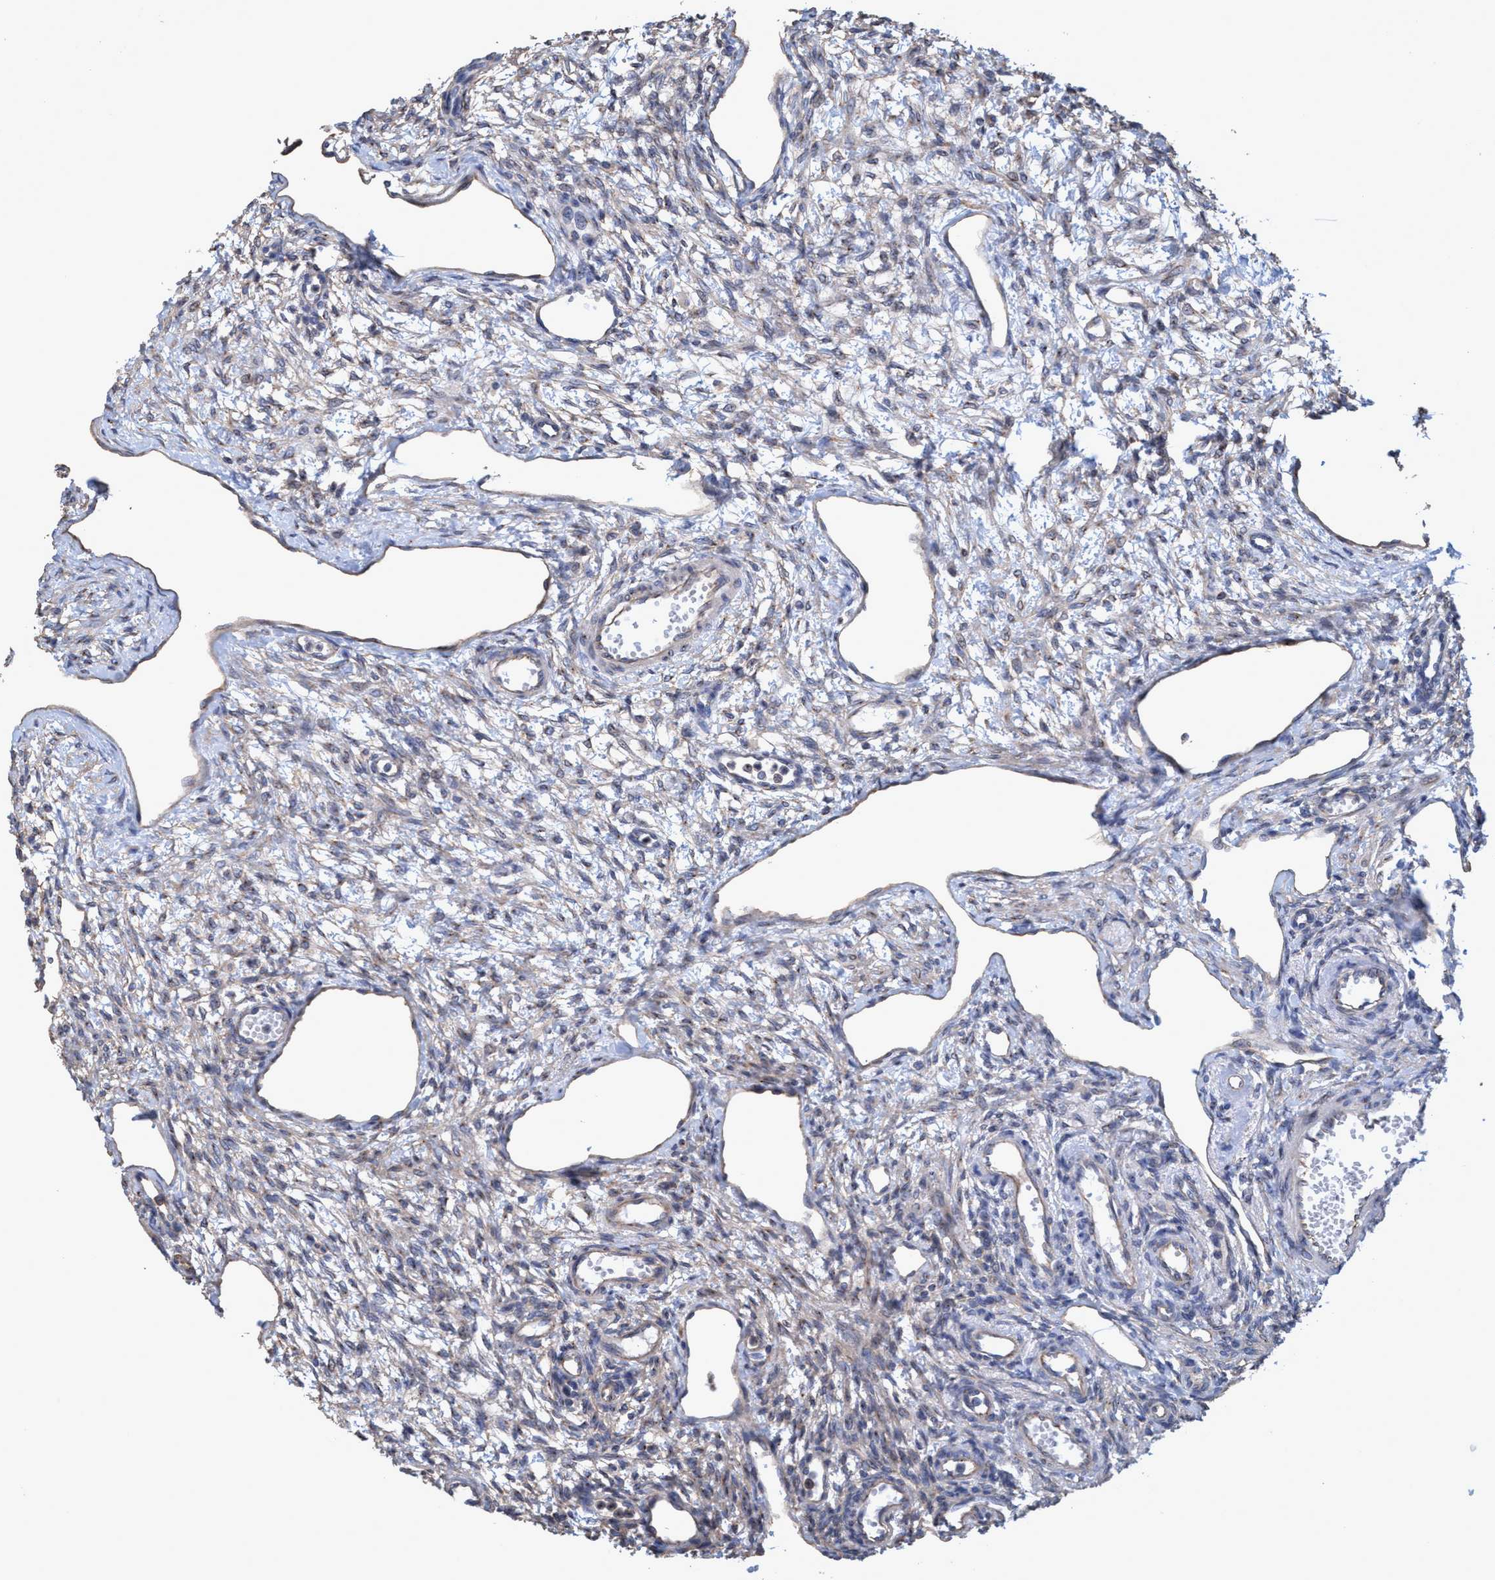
{"staining": {"intensity": "negative", "quantity": "none", "location": "none"}, "tissue": "ovary", "cell_type": "Follicle cells", "image_type": "normal", "snomed": [{"axis": "morphology", "description": "Normal tissue, NOS"}, {"axis": "topography", "description": "Ovary"}], "caption": "Immunohistochemical staining of unremarkable human ovary displays no significant staining in follicle cells. Nuclei are stained in blue.", "gene": "BICD2", "patient": {"sex": "female", "age": 33}}